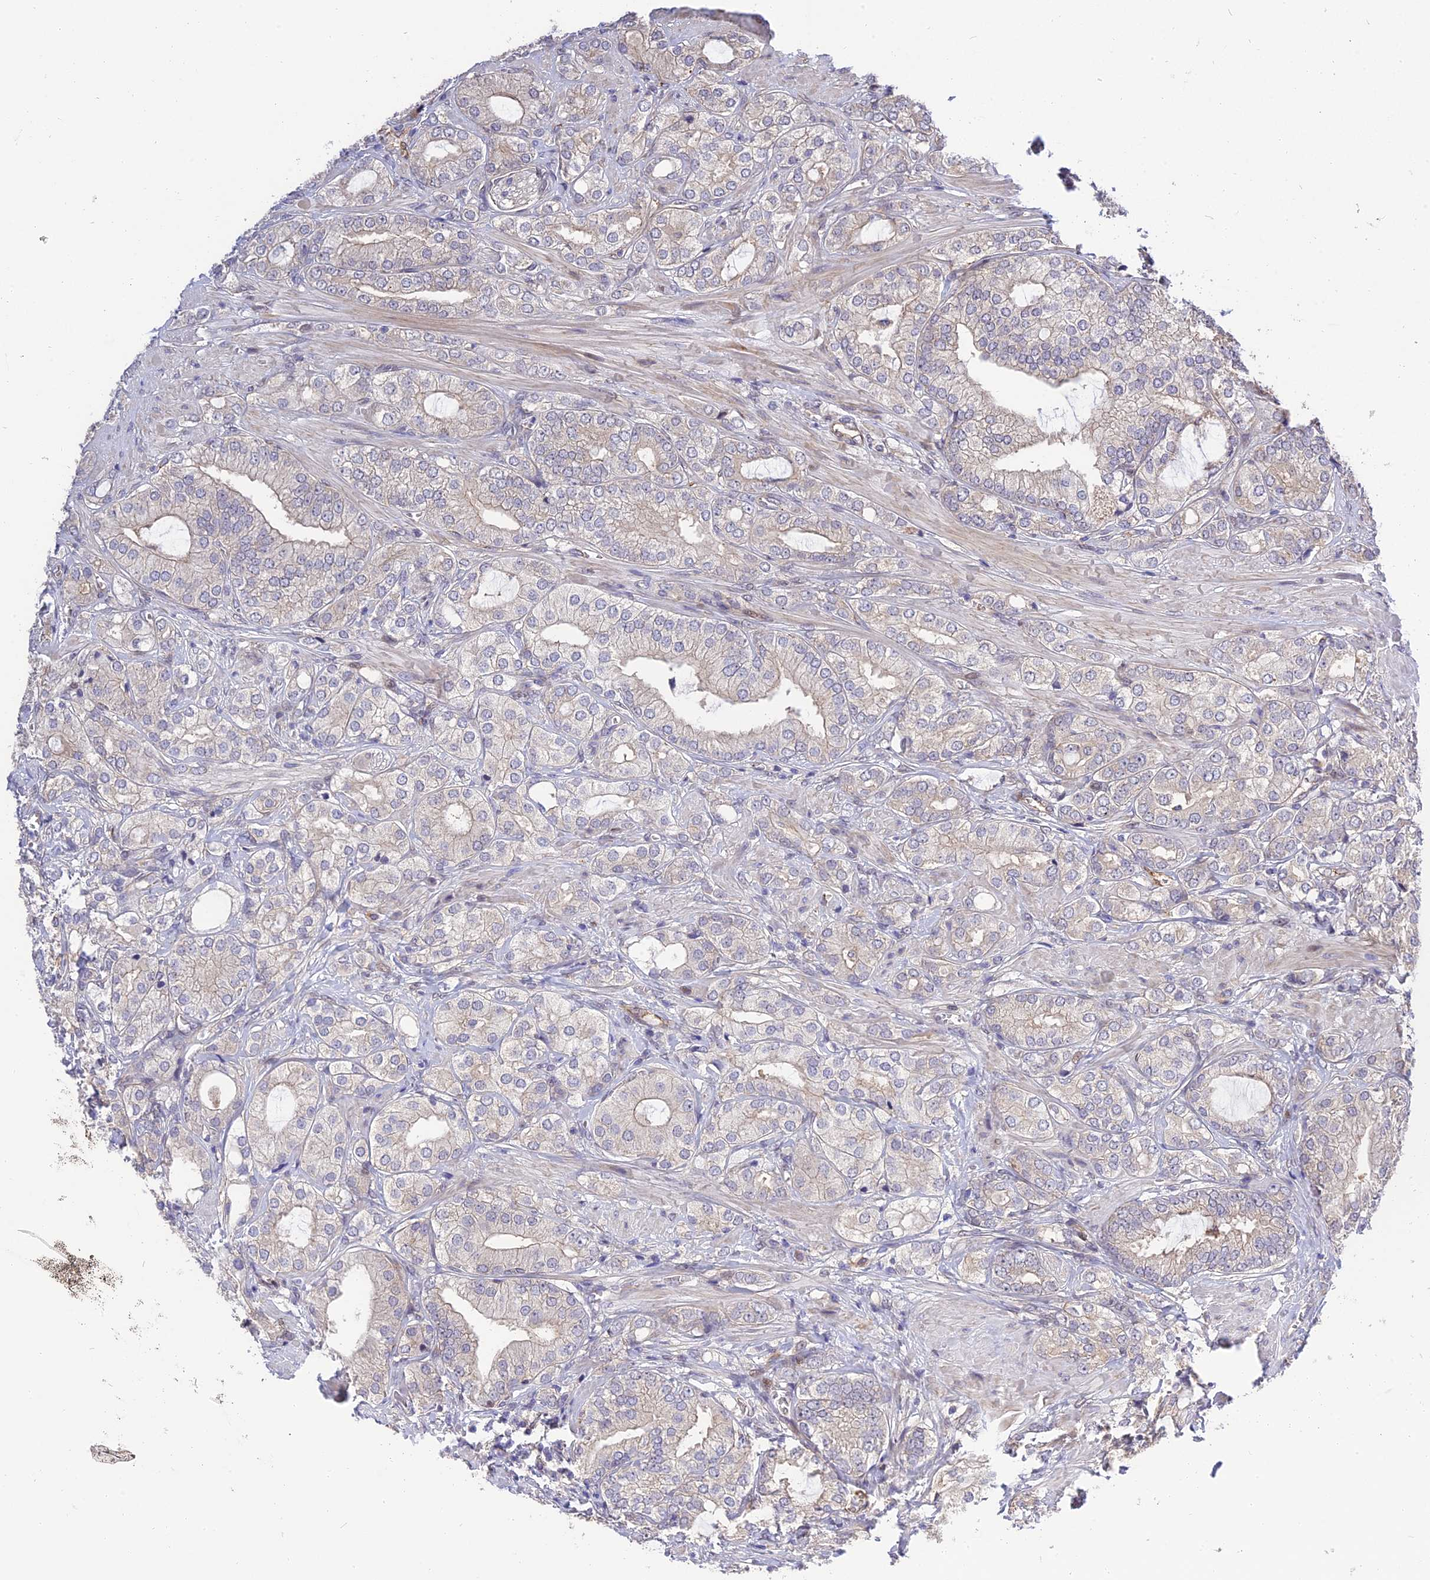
{"staining": {"intensity": "negative", "quantity": "none", "location": "none"}, "tissue": "prostate cancer", "cell_type": "Tumor cells", "image_type": "cancer", "snomed": [{"axis": "morphology", "description": "Adenocarcinoma, High grade"}, {"axis": "topography", "description": "Prostate"}], "caption": "An immunohistochemistry image of prostate high-grade adenocarcinoma is shown. There is no staining in tumor cells of prostate high-grade adenocarcinoma.", "gene": "MFSD2A", "patient": {"sex": "male", "age": 50}}